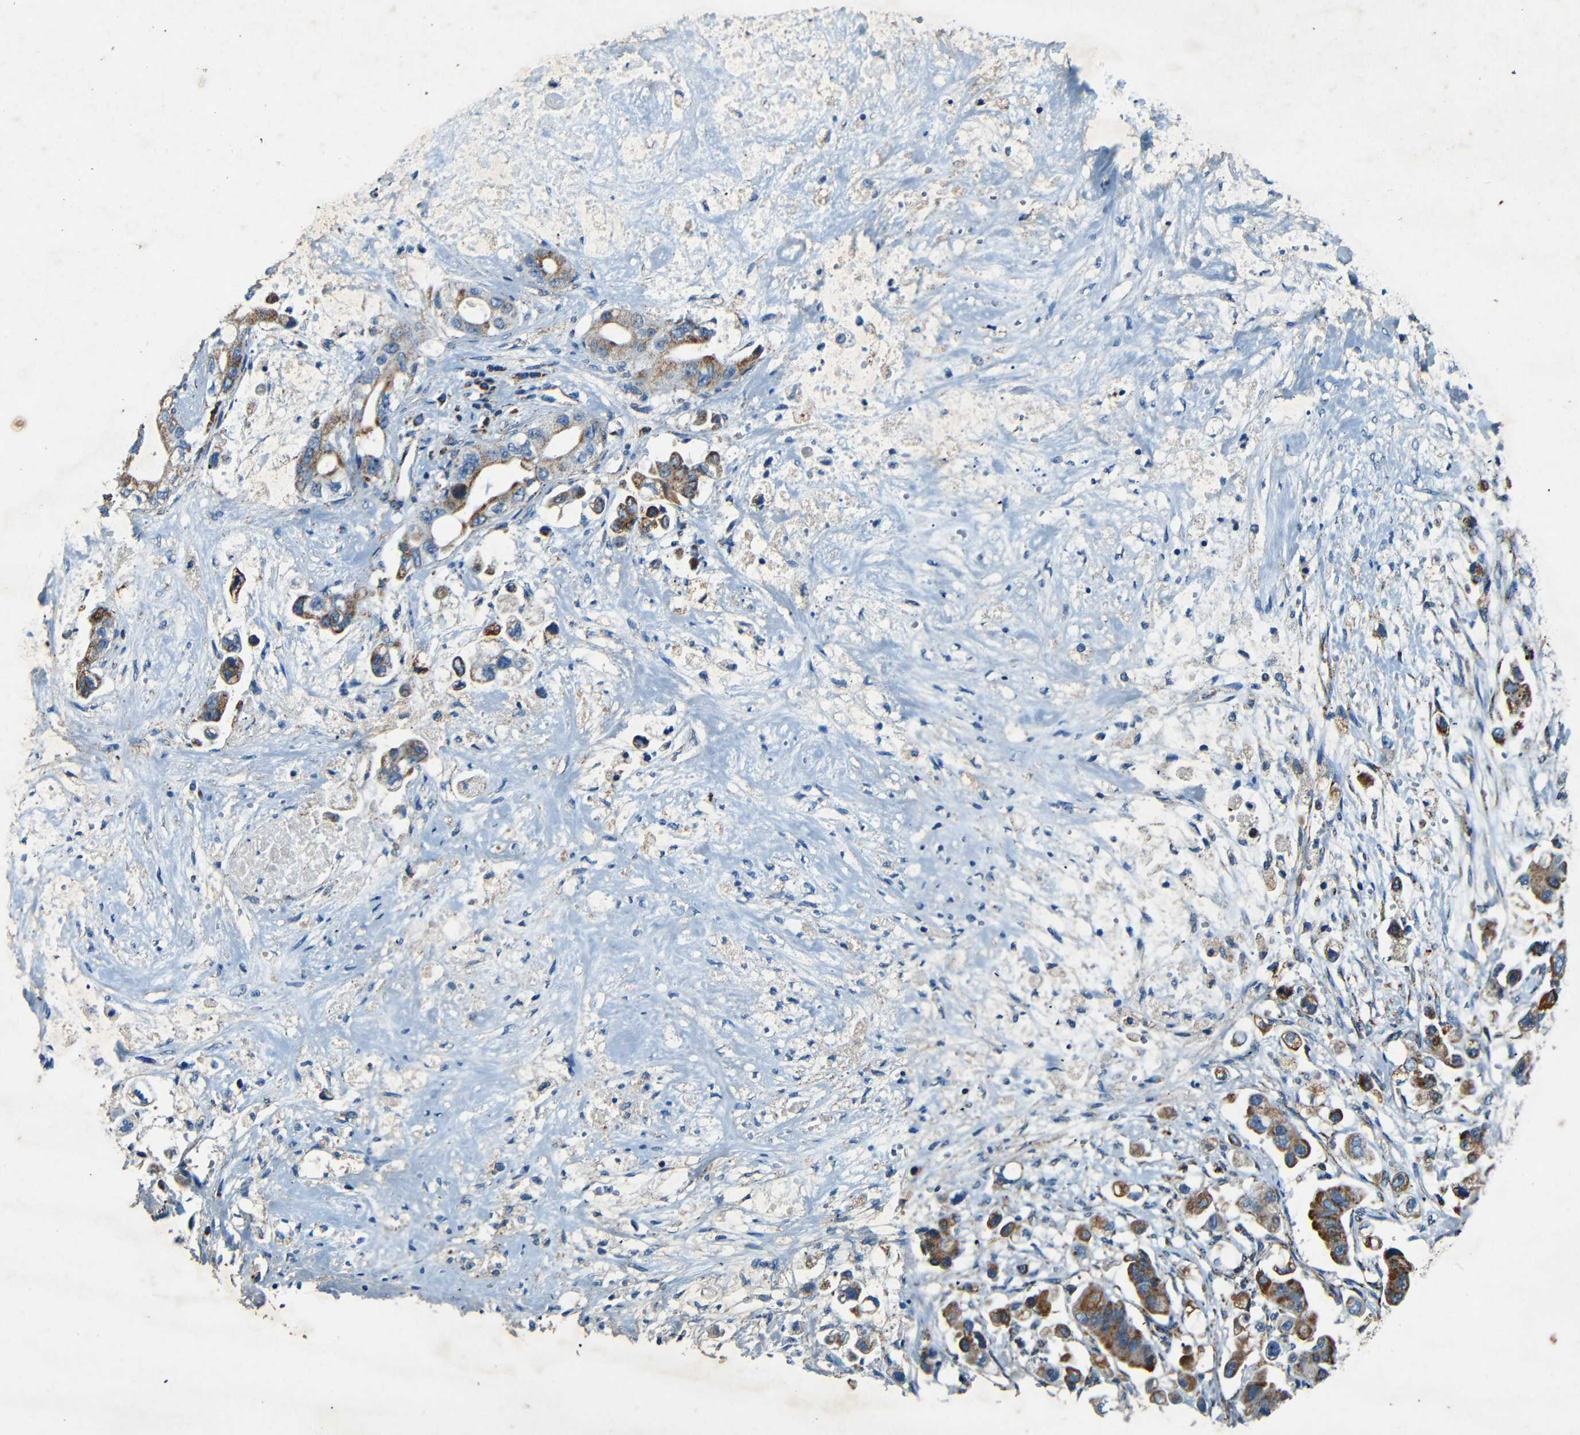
{"staining": {"intensity": "moderate", "quantity": ">75%", "location": "cytoplasmic/membranous"}, "tissue": "stomach cancer", "cell_type": "Tumor cells", "image_type": "cancer", "snomed": [{"axis": "morphology", "description": "Adenocarcinoma, NOS"}, {"axis": "topography", "description": "Stomach"}], "caption": "Protein expression analysis of stomach cancer shows moderate cytoplasmic/membranous positivity in approximately >75% of tumor cells.", "gene": "WSCD2", "patient": {"sex": "male", "age": 62}}